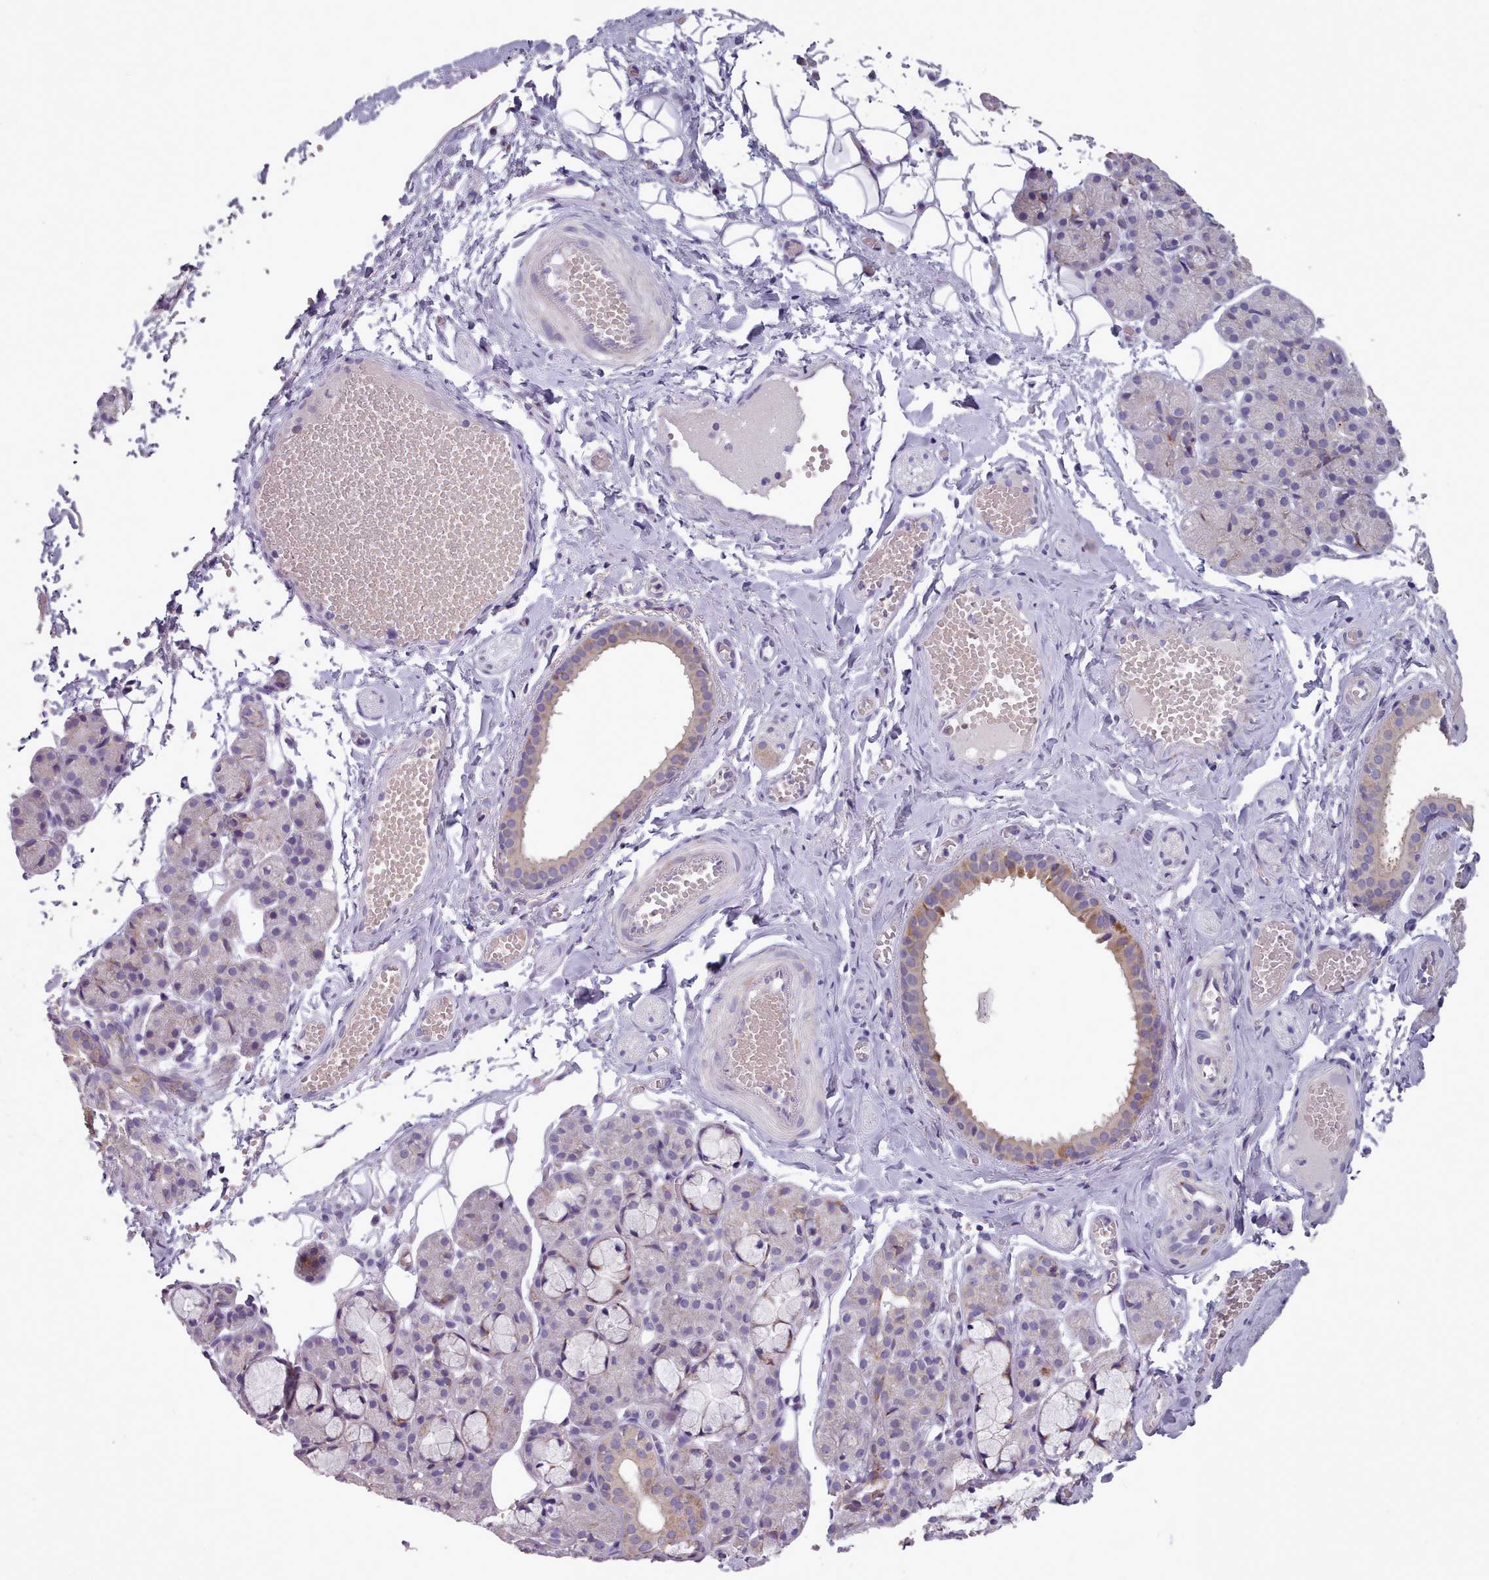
{"staining": {"intensity": "weak", "quantity": "<25%", "location": "cytoplasmic/membranous"}, "tissue": "salivary gland", "cell_type": "Glandular cells", "image_type": "normal", "snomed": [{"axis": "morphology", "description": "Normal tissue, NOS"}, {"axis": "topography", "description": "Salivary gland"}], "caption": "This is a photomicrograph of IHC staining of normal salivary gland, which shows no expression in glandular cells. The staining is performed using DAB brown chromogen with nuclei counter-stained in using hematoxylin.", "gene": "FKBP10", "patient": {"sex": "male", "age": 63}}